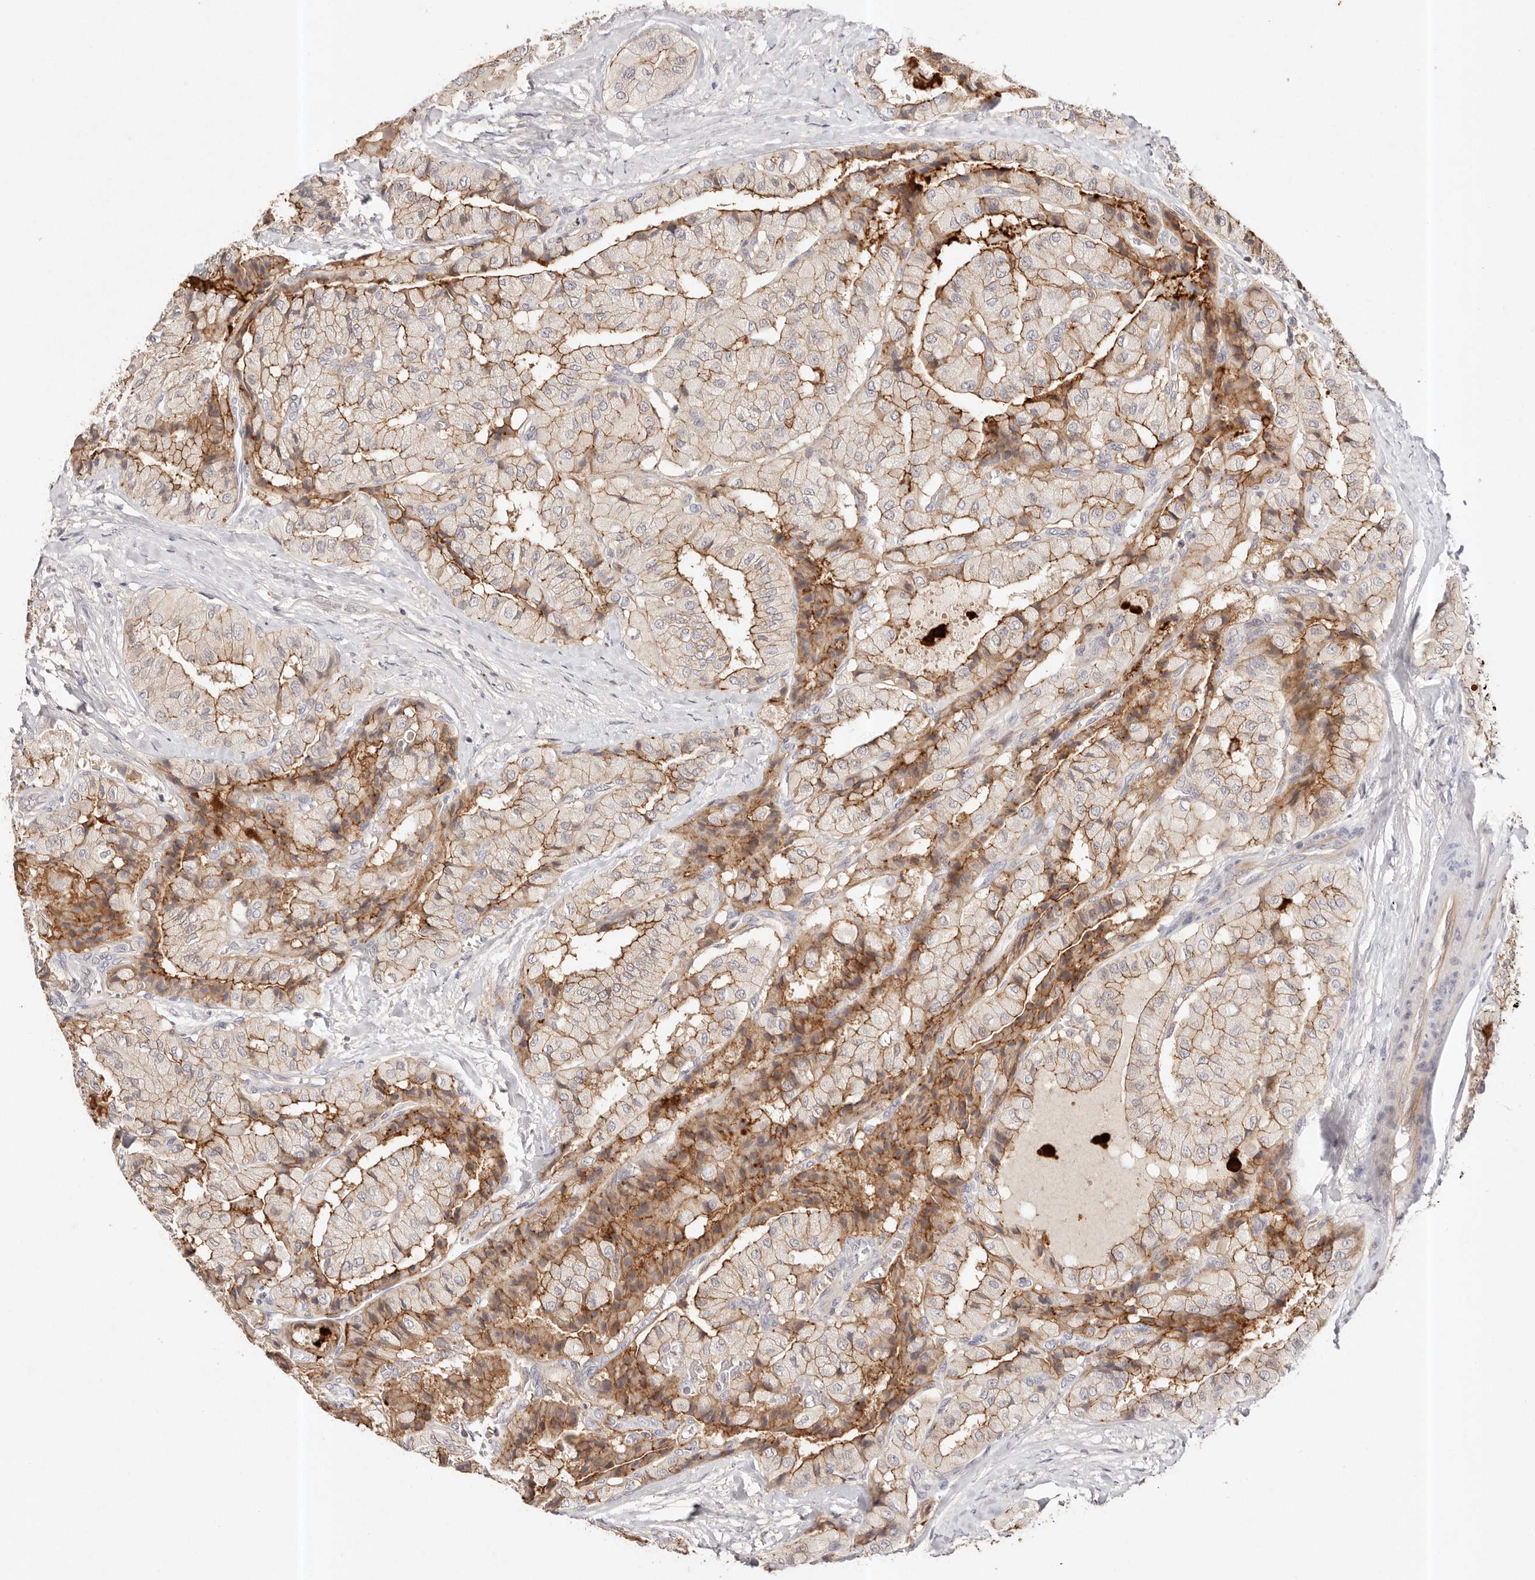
{"staining": {"intensity": "moderate", "quantity": "25%-75%", "location": "cytoplasmic/membranous"}, "tissue": "thyroid cancer", "cell_type": "Tumor cells", "image_type": "cancer", "snomed": [{"axis": "morphology", "description": "Papillary adenocarcinoma, NOS"}, {"axis": "topography", "description": "Thyroid gland"}], "caption": "The micrograph exhibits a brown stain indicating the presence of a protein in the cytoplasmic/membranous of tumor cells in thyroid cancer.", "gene": "CXADR", "patient": {"sex": "female", "age": 59}}